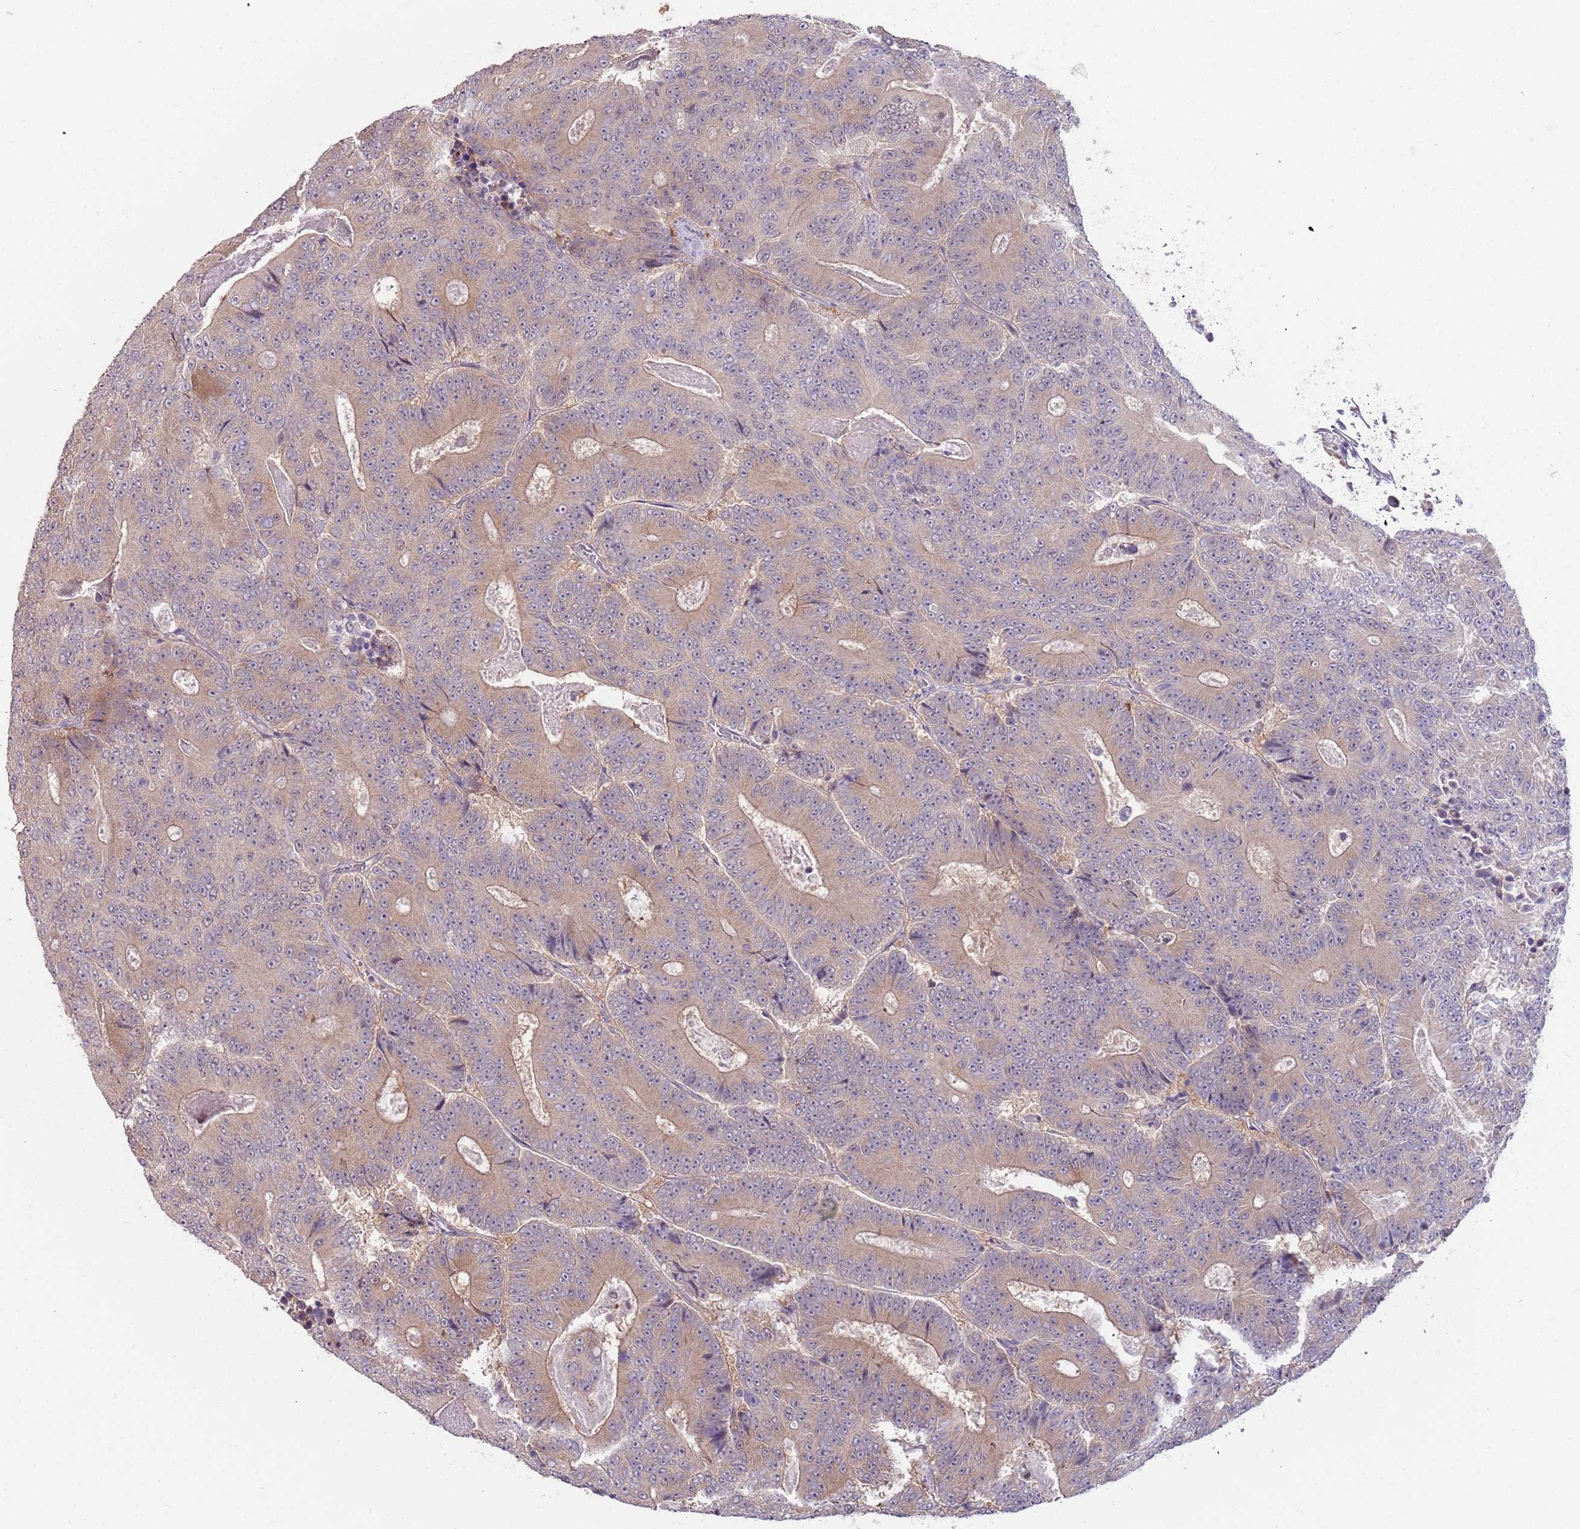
{"staining": {"intensity": "weak", "quantity": "25%-75%", "location": "cytoplasmic/membranous"}, "tissue": "colorectal cancer", "cell_type": "Tumor cells", "image_type": "cancer", "snomed": [{"axis": "morphology", "description": "Adenocarcinoma, NOS"}, {"axis": "topography", "description": "Colon"}], "caption": "A brown stain labels weak cytoplasmic/membranous expression of a protein in adenocarcinoma (colorectal) tumor cells.", "gene": "LDHD", "patient": {"sex": "male", "age": 83}}